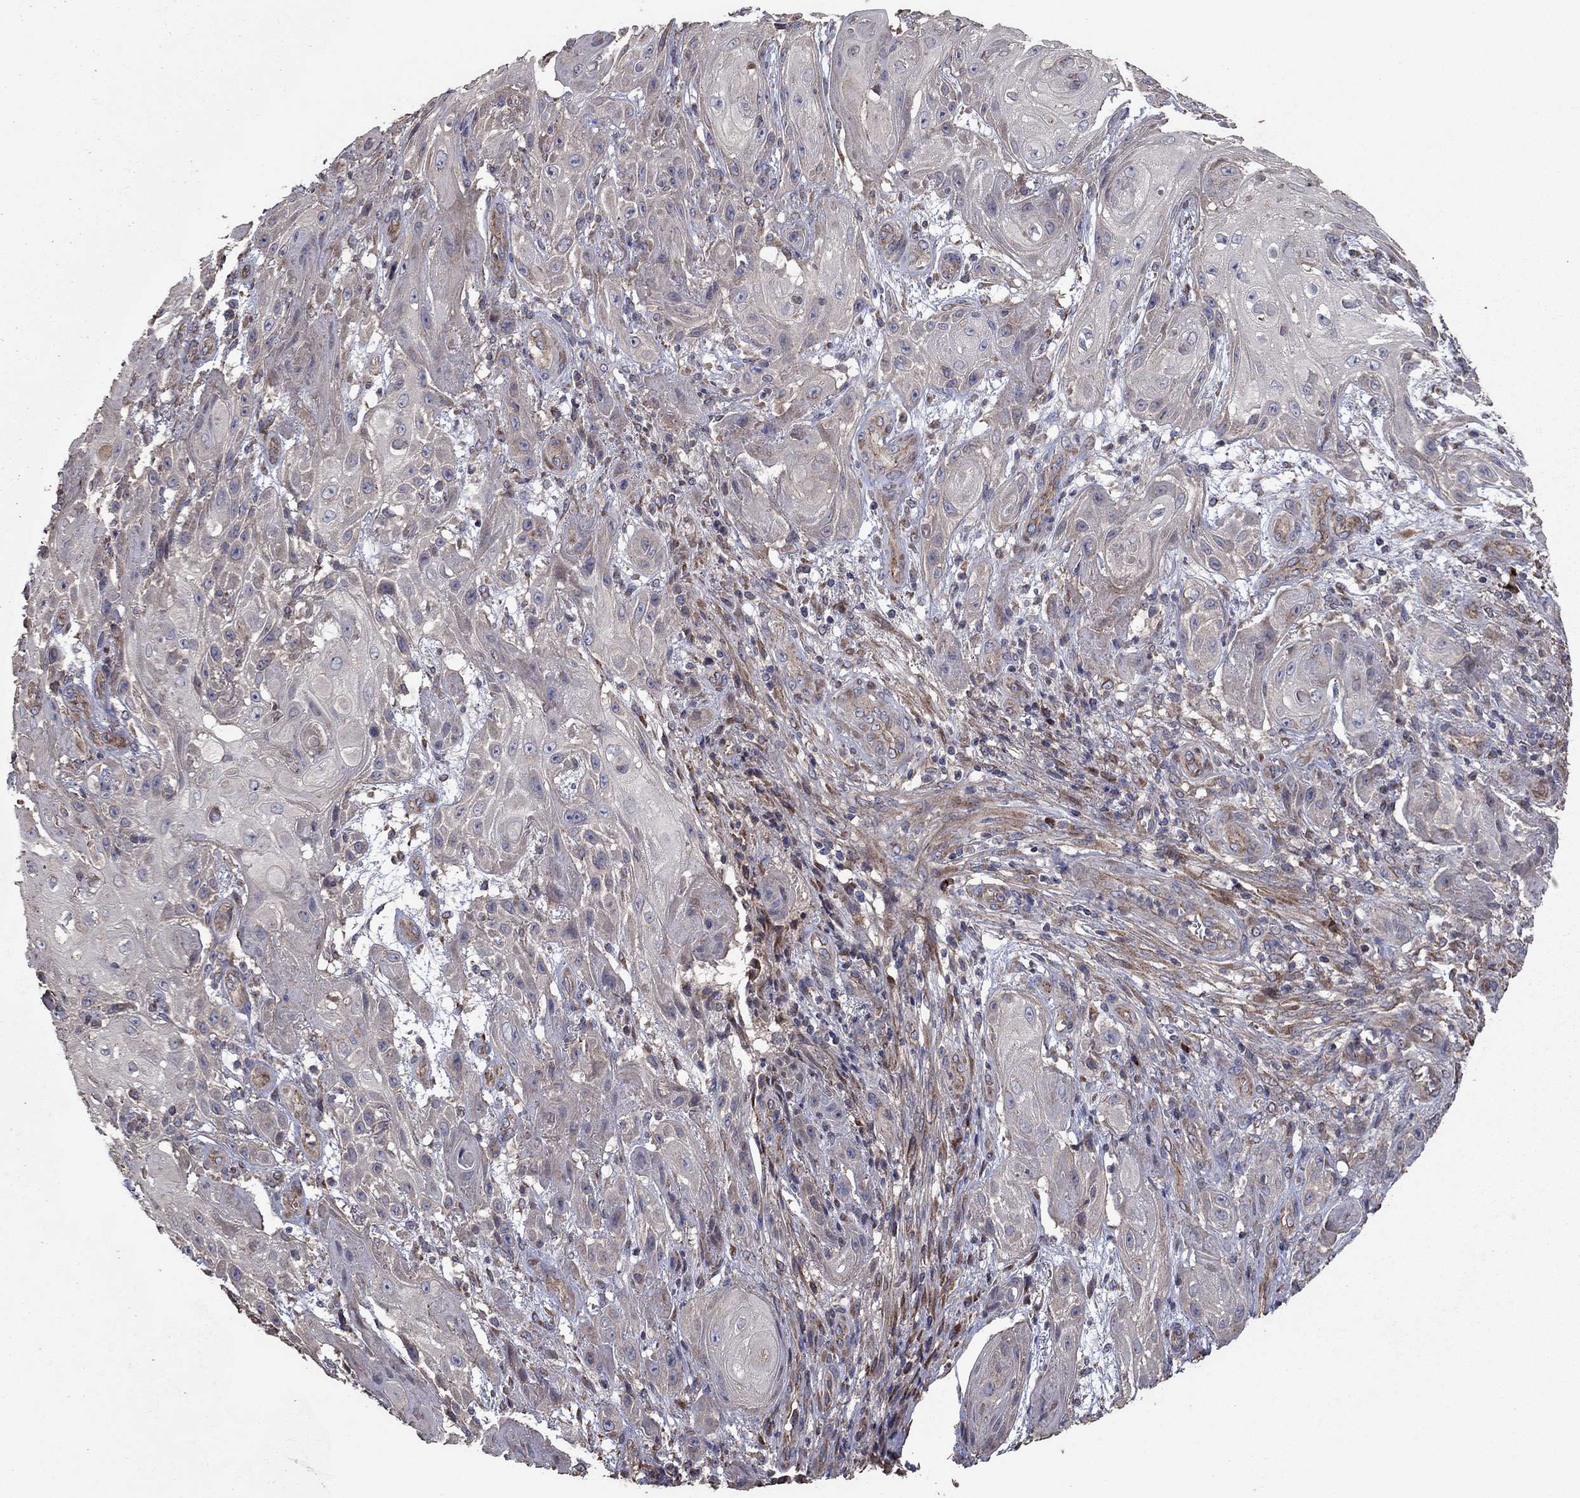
{"staining": {"intensity": "negative", "quantity": "none", "location": "none"}, "tissue": "skin cancer", "cell_type": "Tumor cells", "image_type": "cancer", "snomed": [{"axis": "morphology", "description": "Squamous cell carcinoma, NOS"}, {"axis": "topography", "description": "Skin"}], "caption": "The photomicrograph exhibits no significant expression in tumor cells of skin cancer.", "gene": "FLT4", "patient": {"sex": "male", "age": 62}}